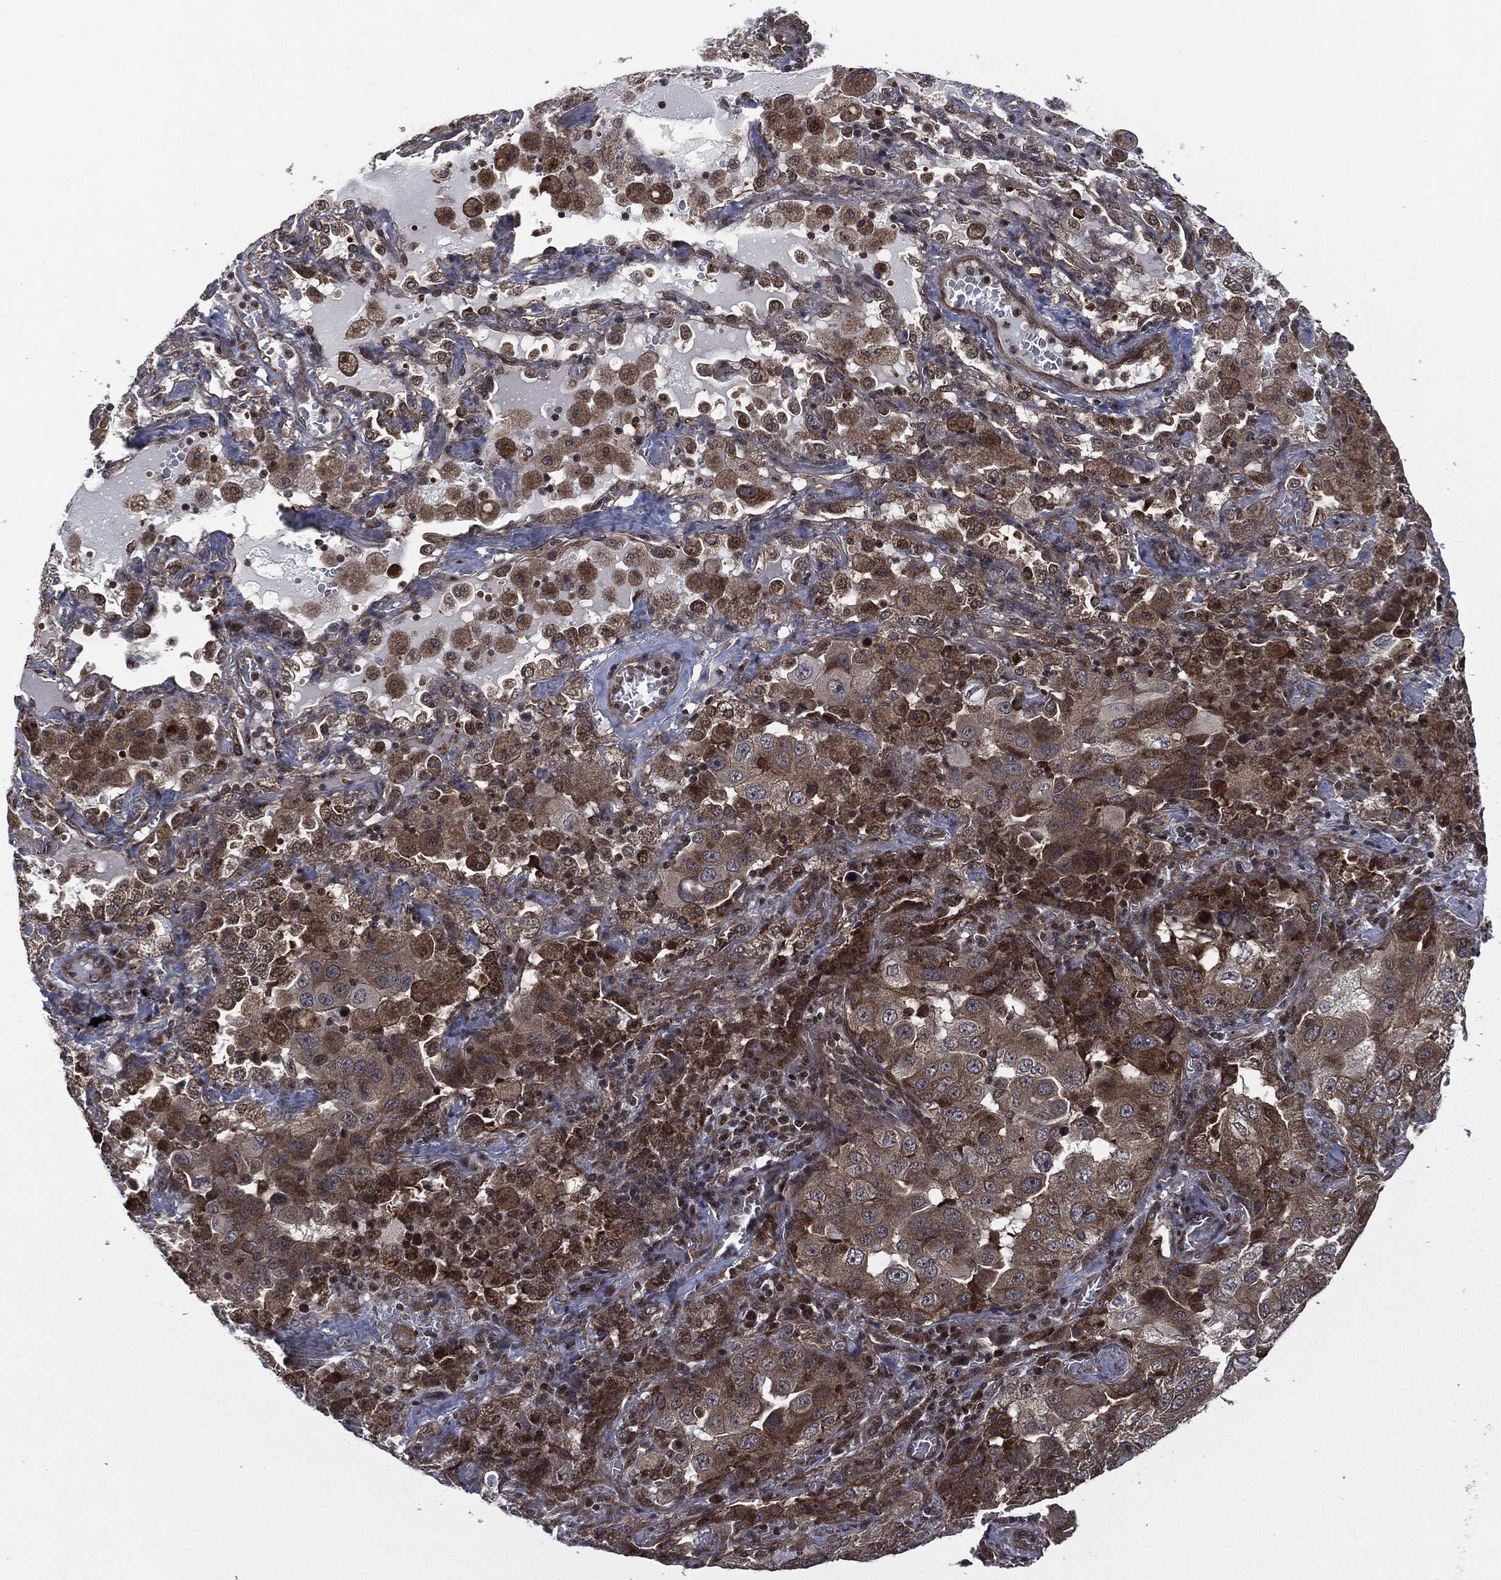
{"staining": {"intensity": "moderate", "quantity": ">75%", "location": "cytoplasmic/membranous"}, "tissue": "lung cancer", "cell_type": "Tumor cells", "image_type": "cancer", "snomed": [{"axis": "morphology", "description": "Adenocarcinoma, NOS"}, {"axis": "topography", "description": "Lung"}], "caption": "Immunohistochemical staining of human adenocarcinoma (lung) shows moderate cytoplasmic/membranous protein positivity in about >75% of tumor cells.", "gene": "HRAS", "patient": {"sex": "female", "age": 61}}